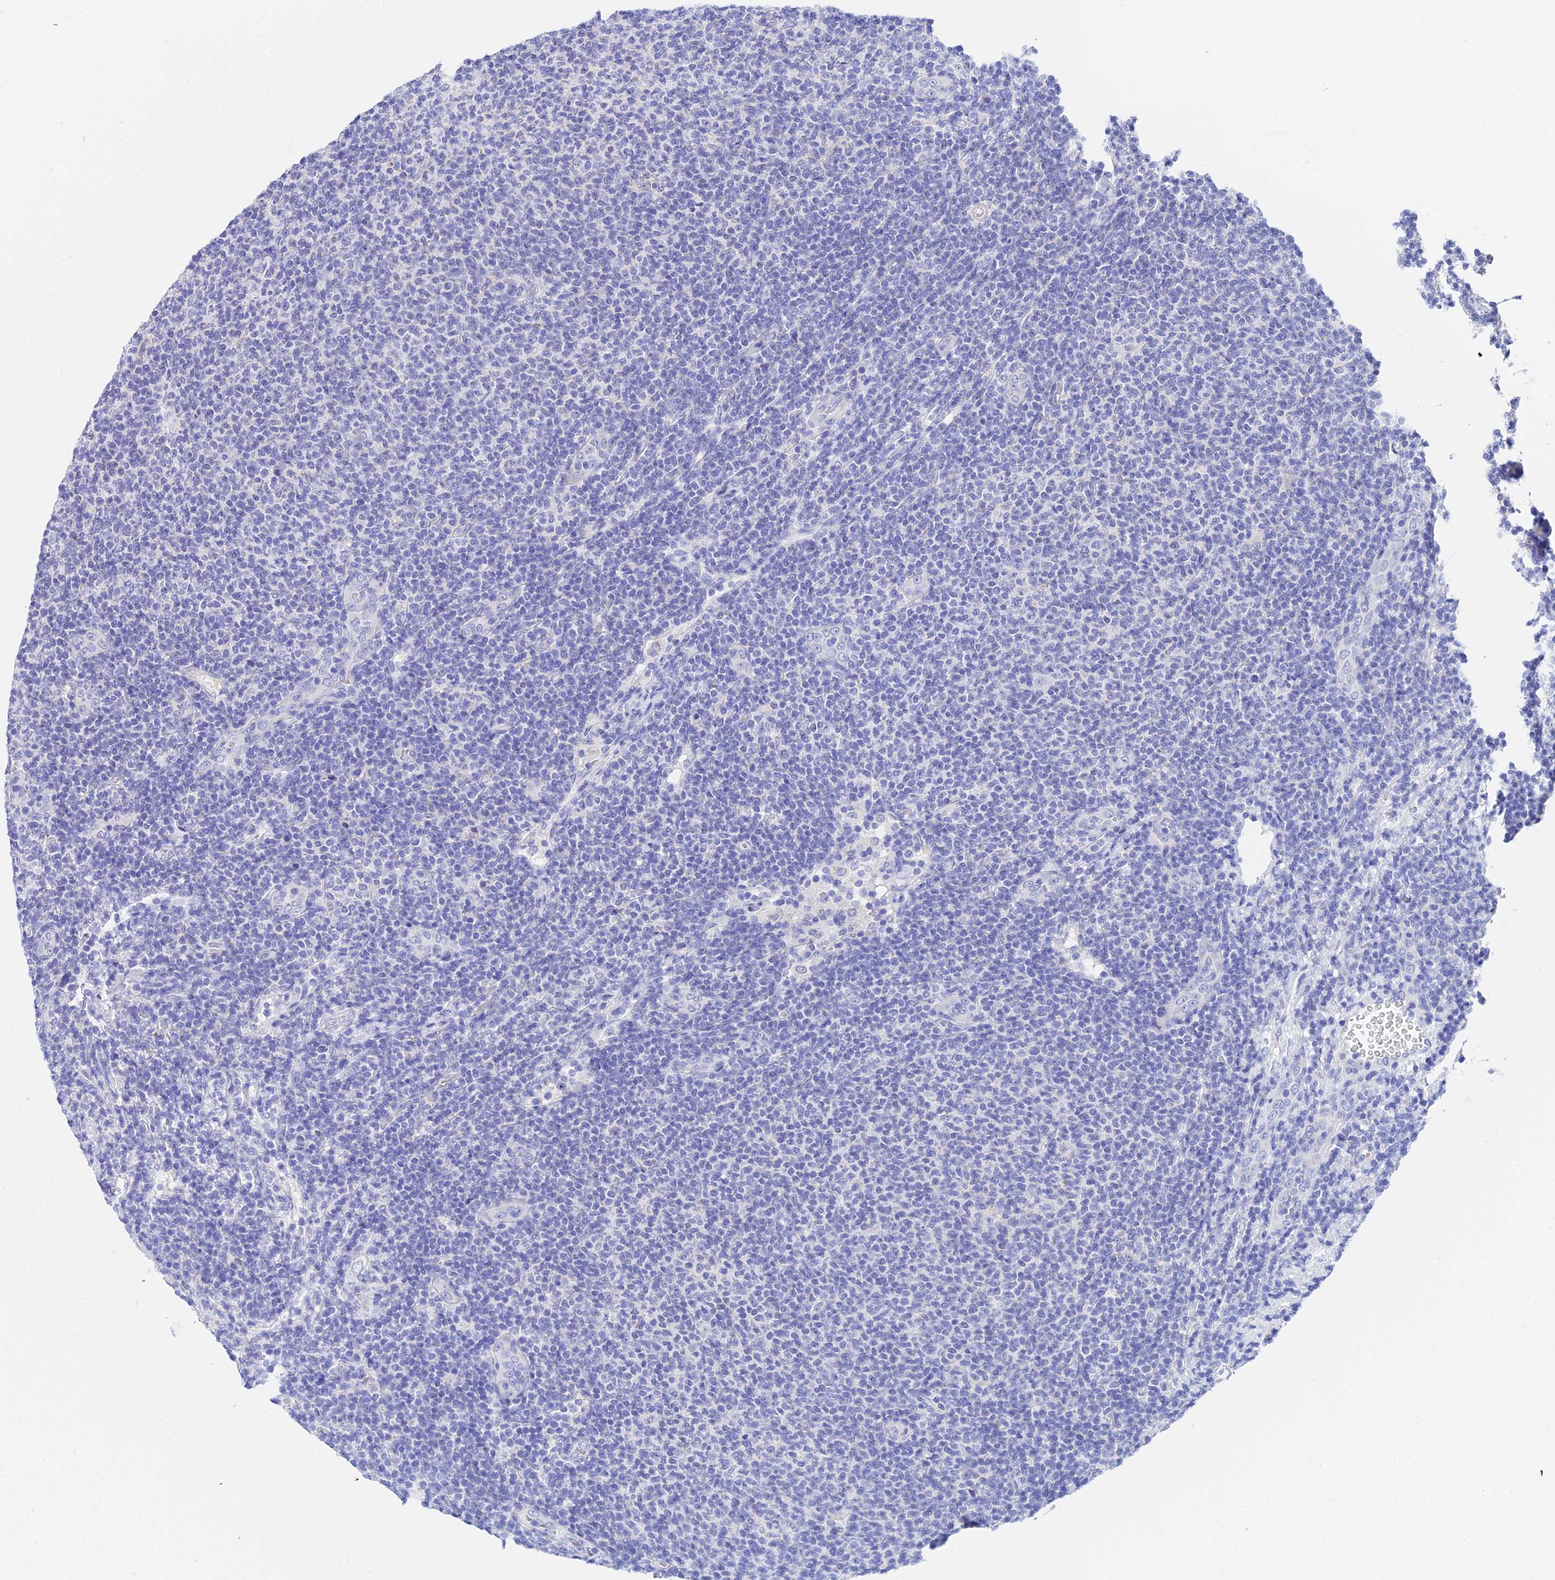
{"staining": {"intensity": "negative", "quantity": "none", "location": "none"}, "tissue": "lymphoma", "cell_type": "Tumor cells", "image_type": "cancer", "snomed": [{"axis": "morphology", "description": "Malignant lymphoma, non-Hodgkin's type, Low grade"}, {"axis": "topography", "description": "Lymph node"}], "caption": "High power microscopy histopathology image of an IHC image of lymphoma, revealing no significant positivity in tumor cells.", "gene": "CEP41", "patient": {"sex": "male", "age": 66}}